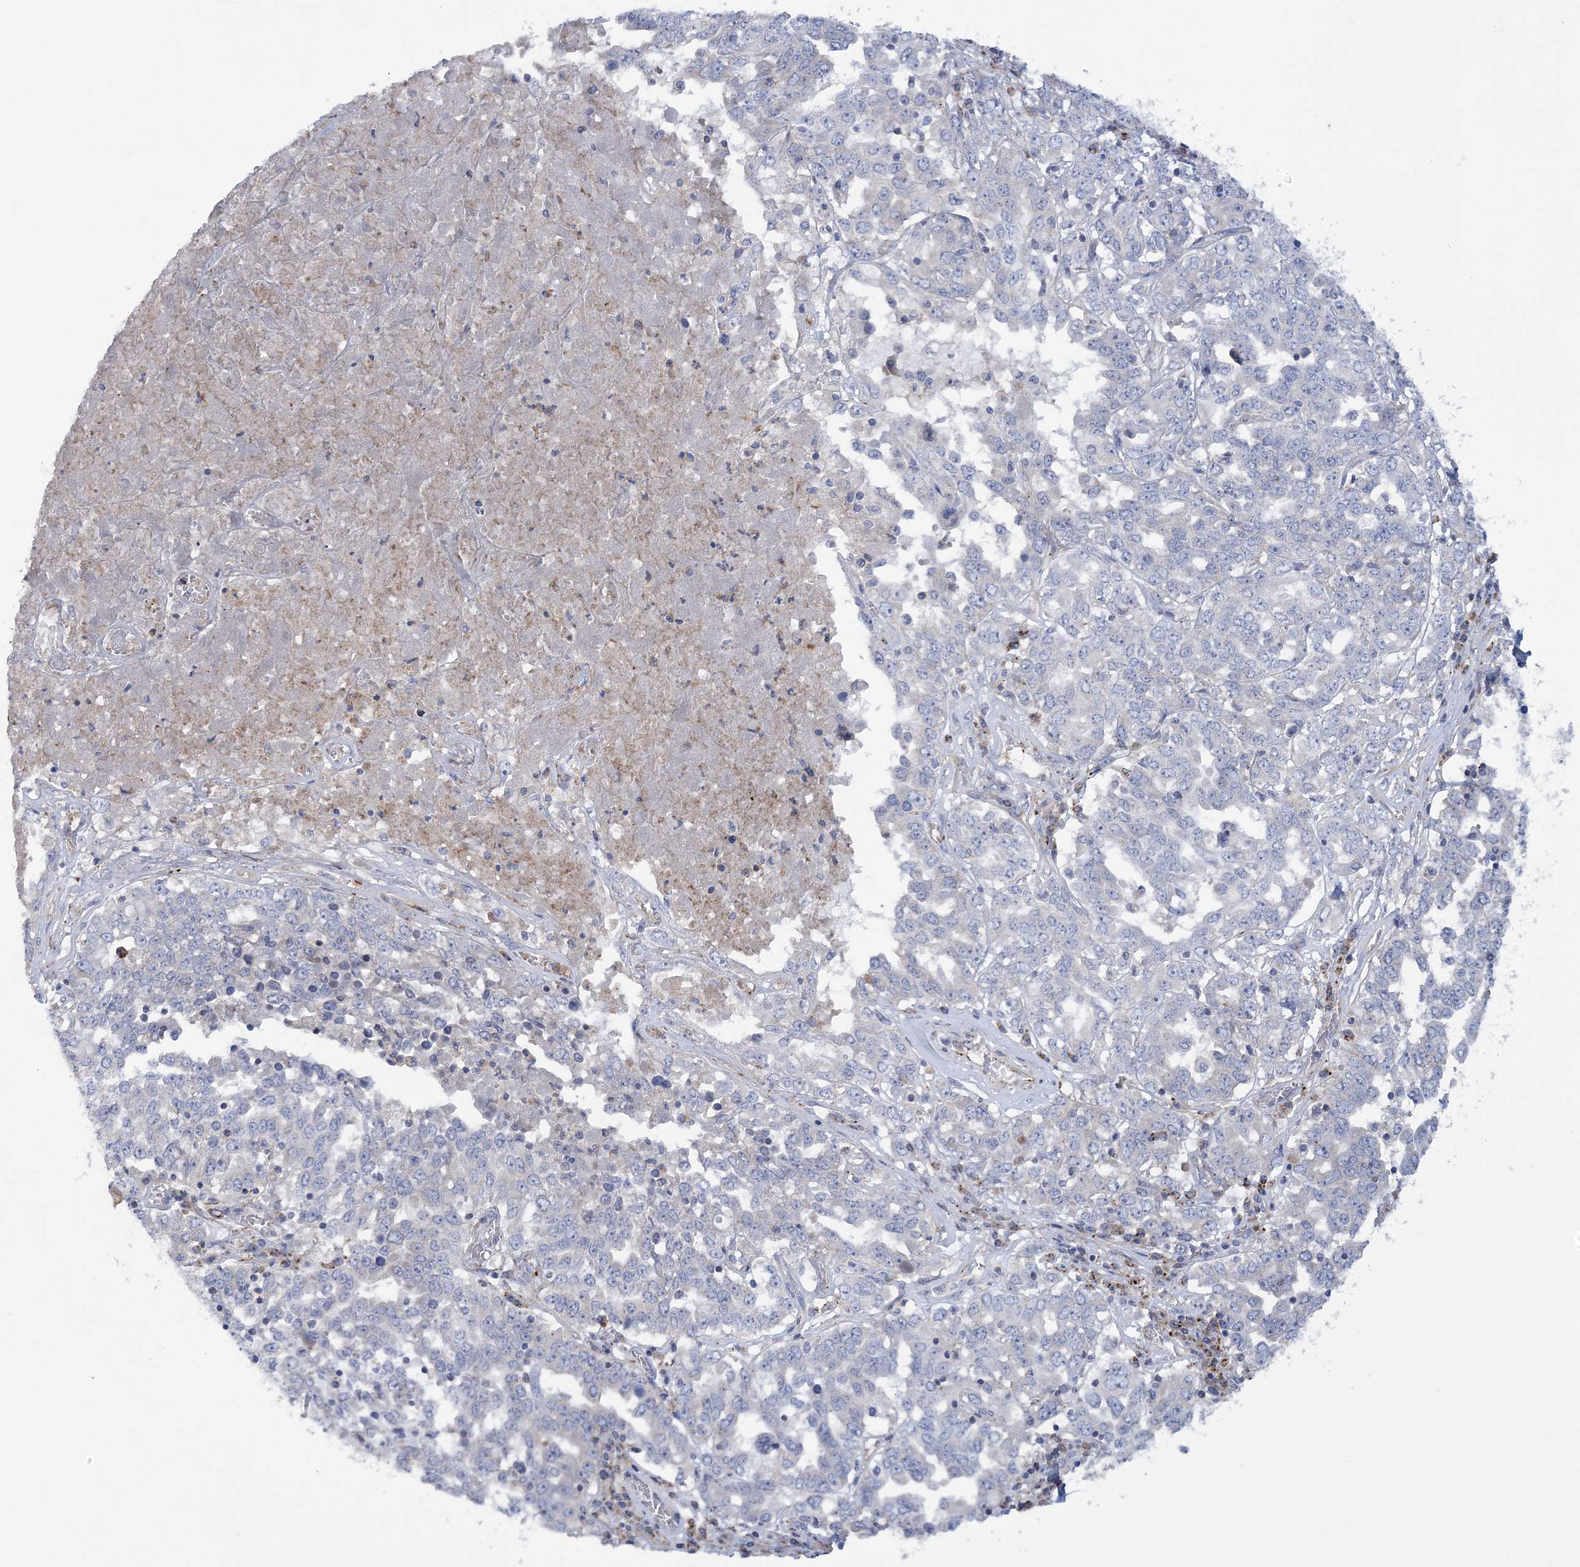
{"staining": {"intensity": "negative", "quantity": "none", "location": "none"}, "tissue": "ovarian cancer", "cell_type": "Tumor cells", "image_type": "cancer", "snomed": [{"axis": "morphology", "description": "Carcinoma, endometroid"}, {"axis": "topography", "description": "Ovary"}], "caption": "This is an IHC micrograph of human endometroid carcinoma (ovarian). There is no expression in tumor cells.", "gene": "ARSJ", "patient": {"sex": "female", "age": 62}}